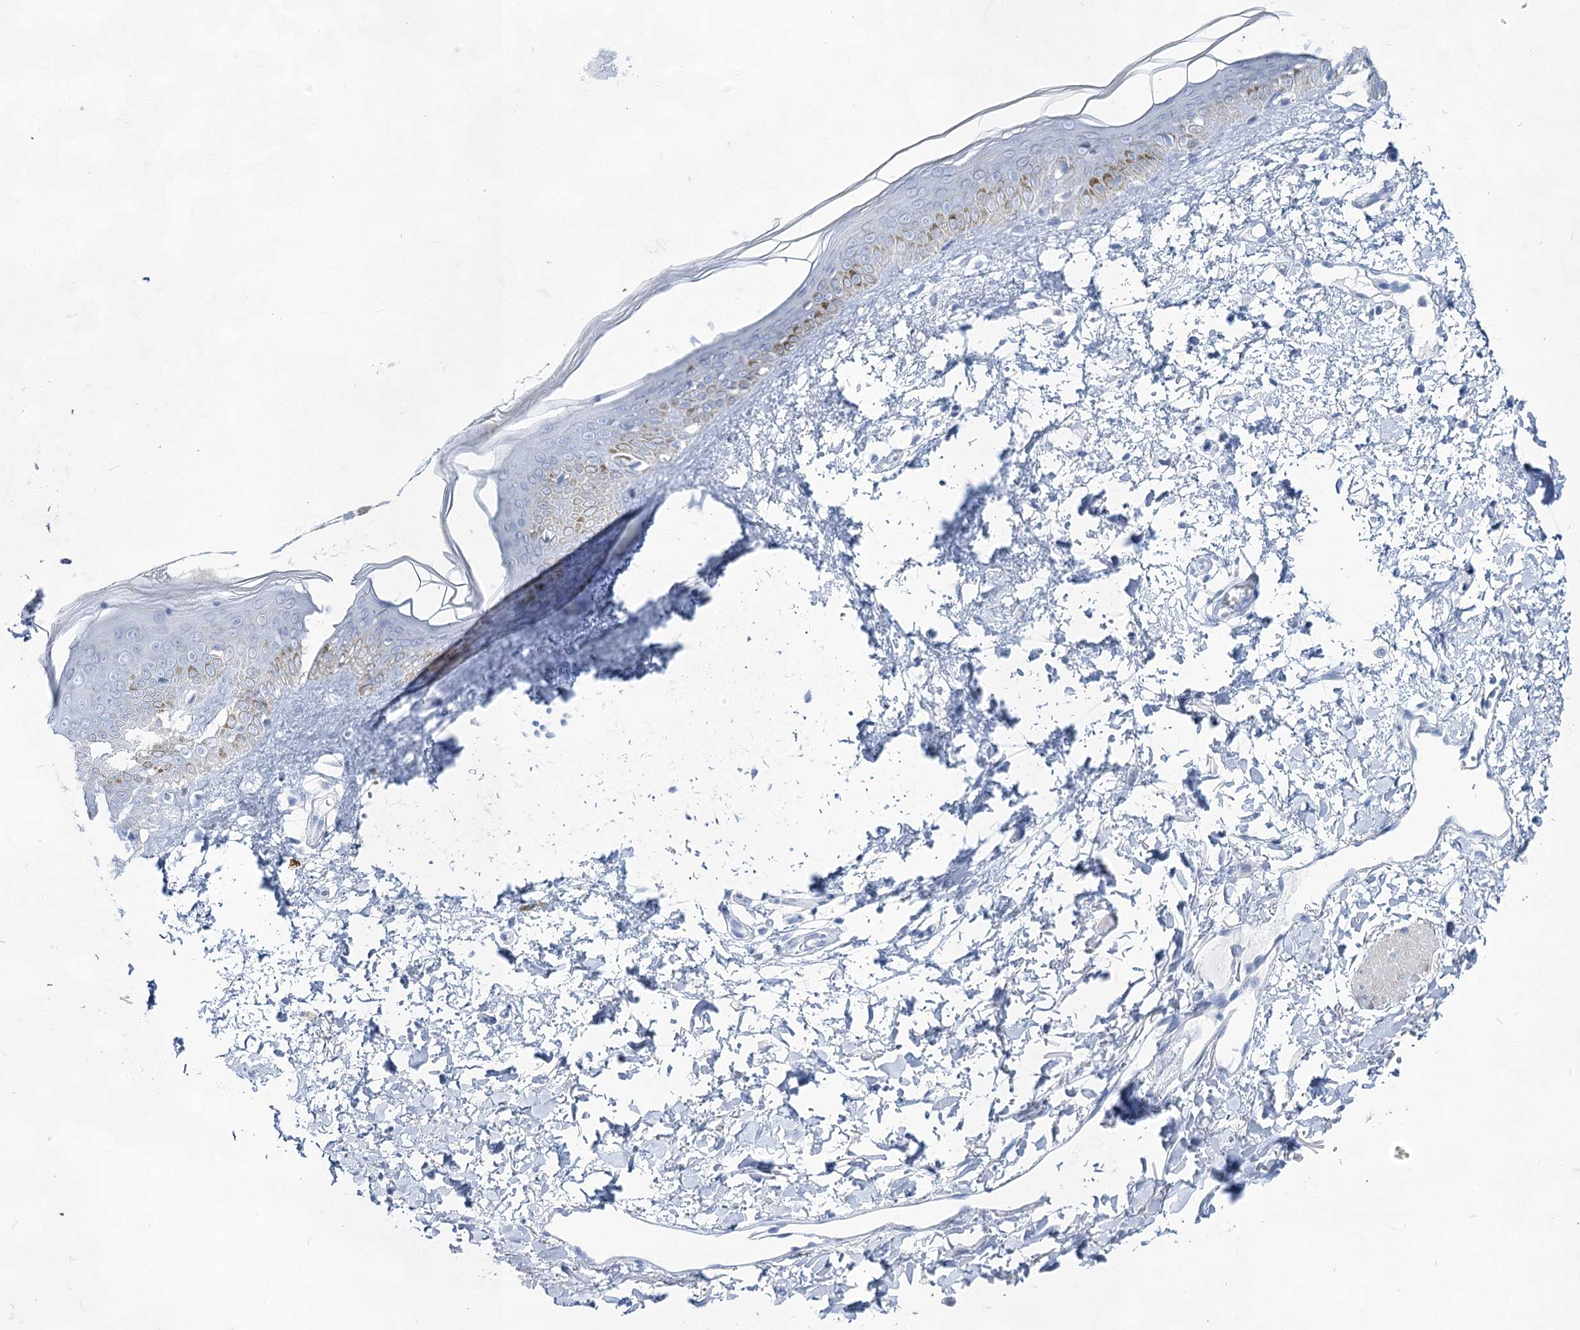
{"staining": {"intensity": "negative", "quantity": "none", "location": "none"}, "tissue": "skin", "cell_type": "Fibroblasts", "image_type": "normal", "snomed": [{"axis": "morphology", "description": "Normal tissue, NOS"}, {"axis": "topography", "description": "Skin"}], "caption": "This is a photomicrograph of immunohistochemistry (IHC) staining of benign skin, which shows no positivity in fibroblasts.", "gene": "ACRV1", "patient": {"sex": "female", "age": 58}}